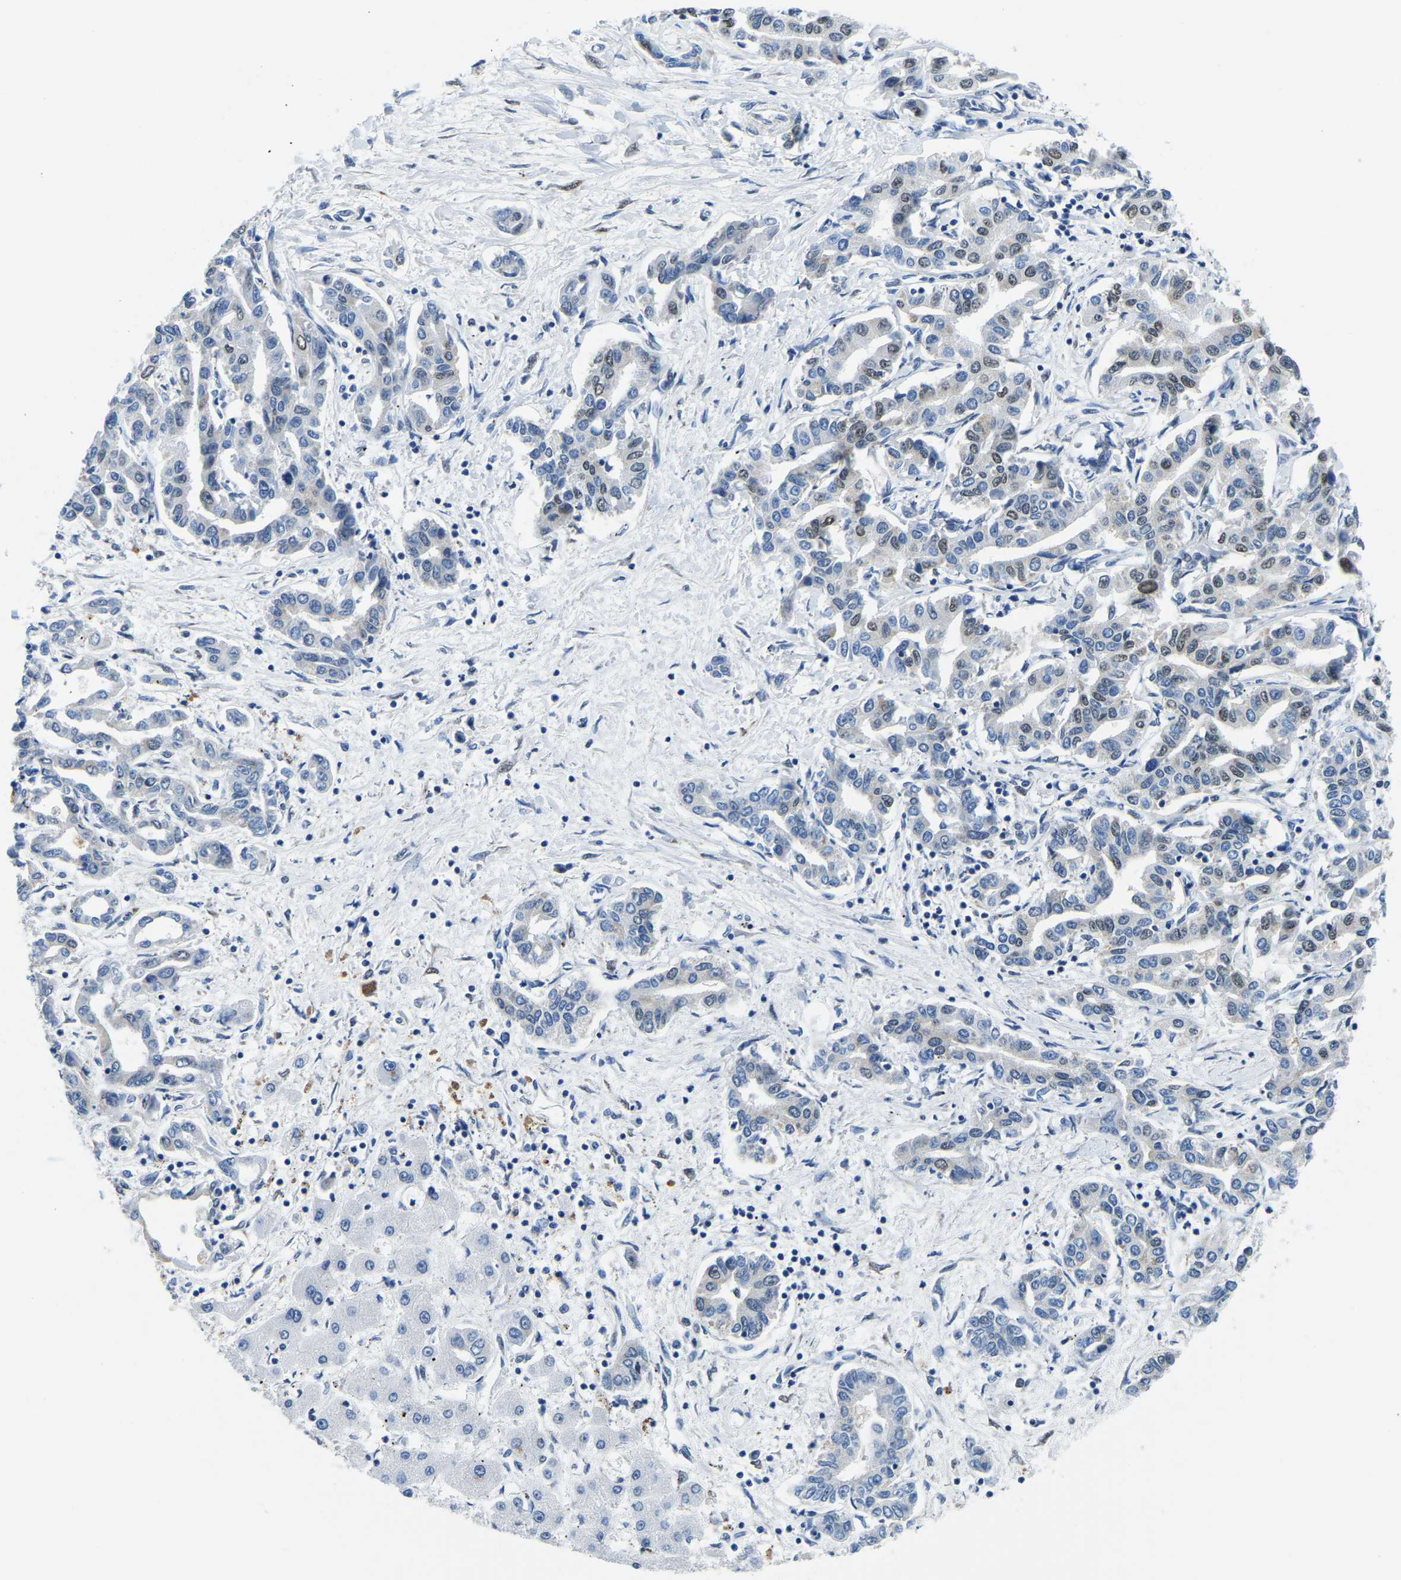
{"staining": {"intensity": "moderate", "quantity": "25%-75%", "location": "nuclear"}, "tissue": "liver cancer", "cell_type": "Tumor cells", "image_type": "cancer", "snomed": [{"axis": "morphology", "description": "Cholangiocarcinoma"}, {"axis": "topography", "description": "Liver"}], "caption": "Liver cancer (cholangiocarcinoma) stained for a protein displays moderate nuclear positivity in tumor cells.", "gene": "BNIP3L", "patient": {"sex": "male", "age": 59}}